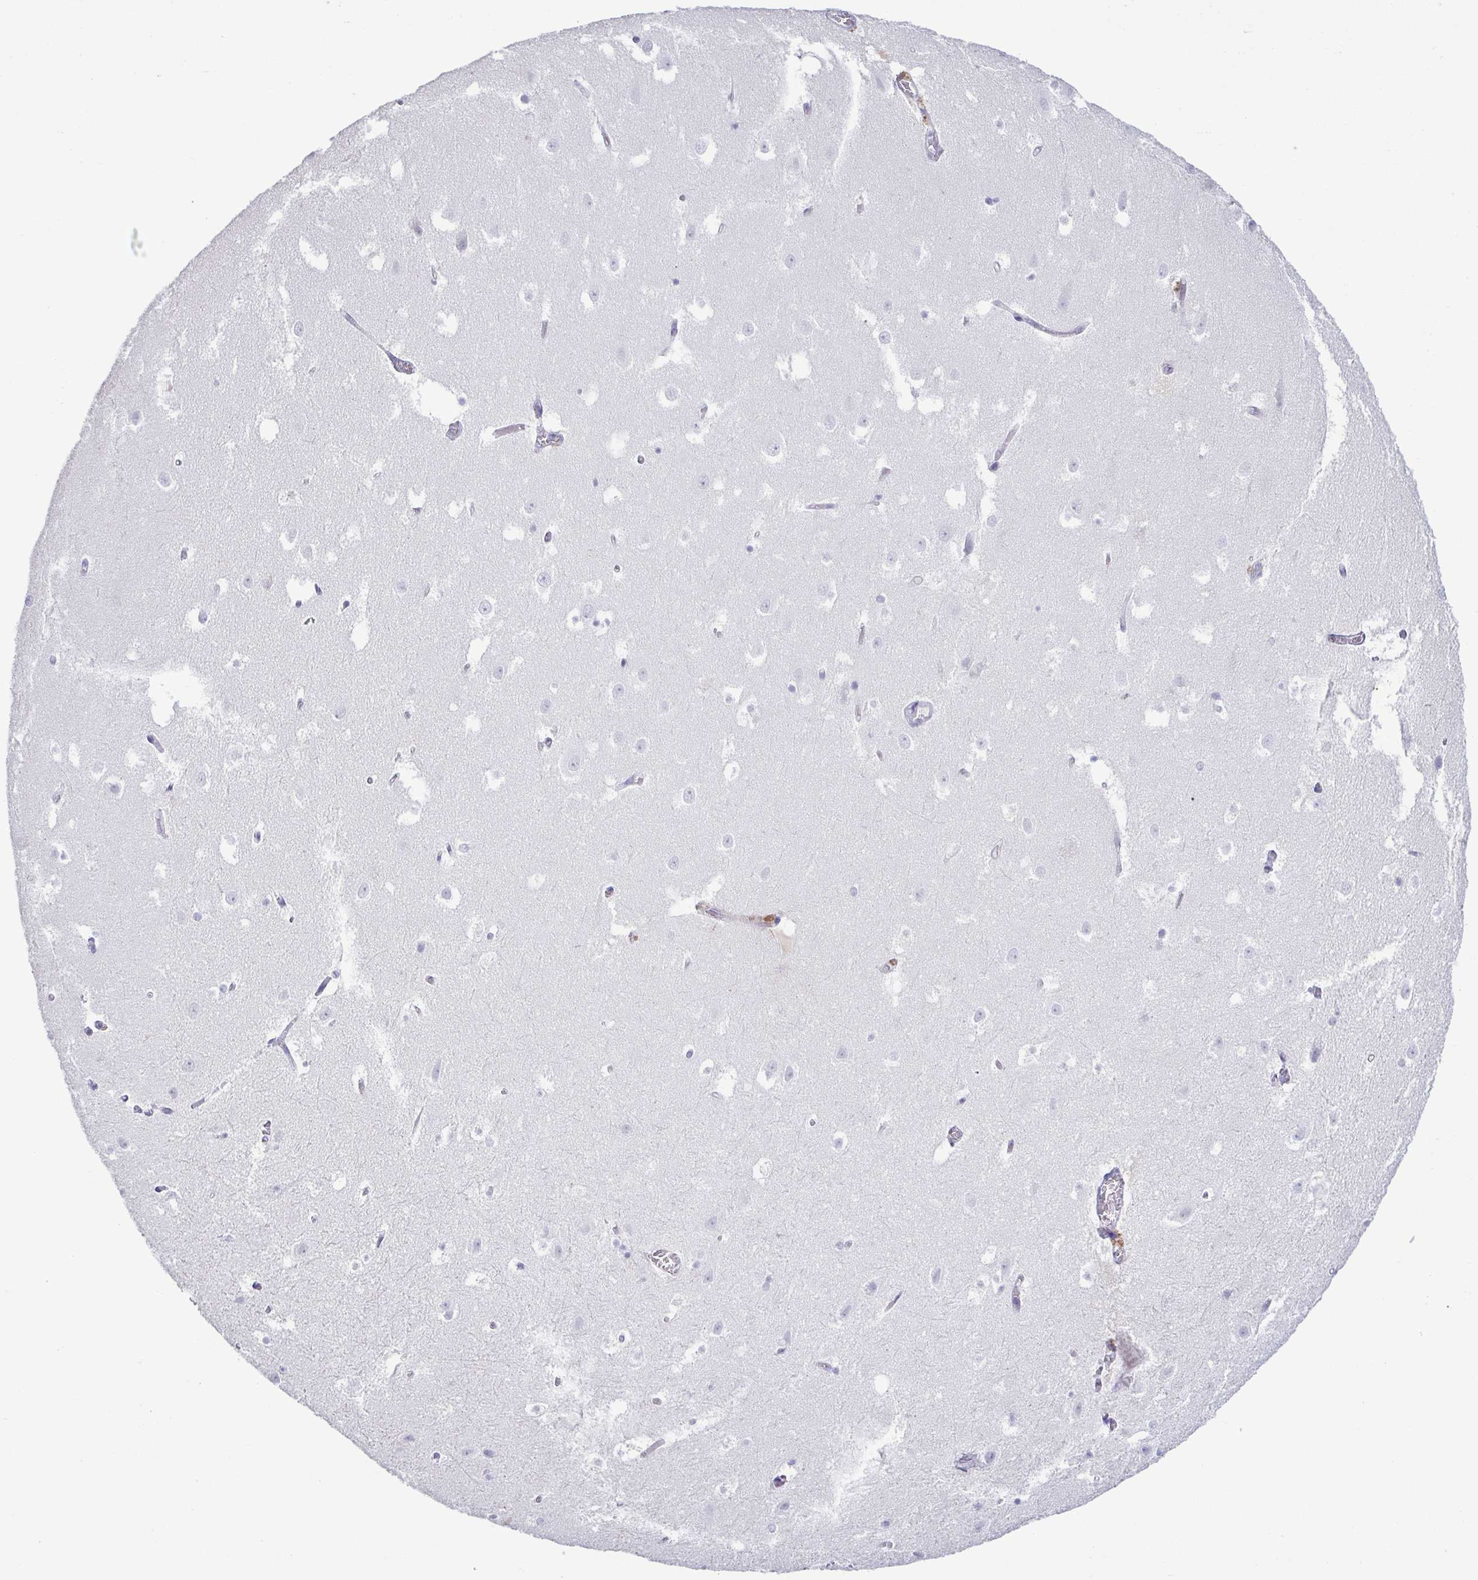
{"staining": {"intensity": "negative", "quantity": "none", "location": "none"}, "tissue": "hippocampus", "cell_type": "Glial cells", "image_type": "normal", "snomed": [{"axis": "morphology", "description": "Normal tissue, NOS"}, {"axis": "topography", "description": "Hippocampus"}], "caption": "The image displays no staining of glial cells in benign hippocampus. The staining was performed using DAB (3,3'-diaminobenzidine) to visualize the protein expression in brown, while the nuclei were stained in blue with hematoxylin (Magnification: 20x).", "gene": "PGLYRP1", "patient": {"sex": "female", "age": 52}}